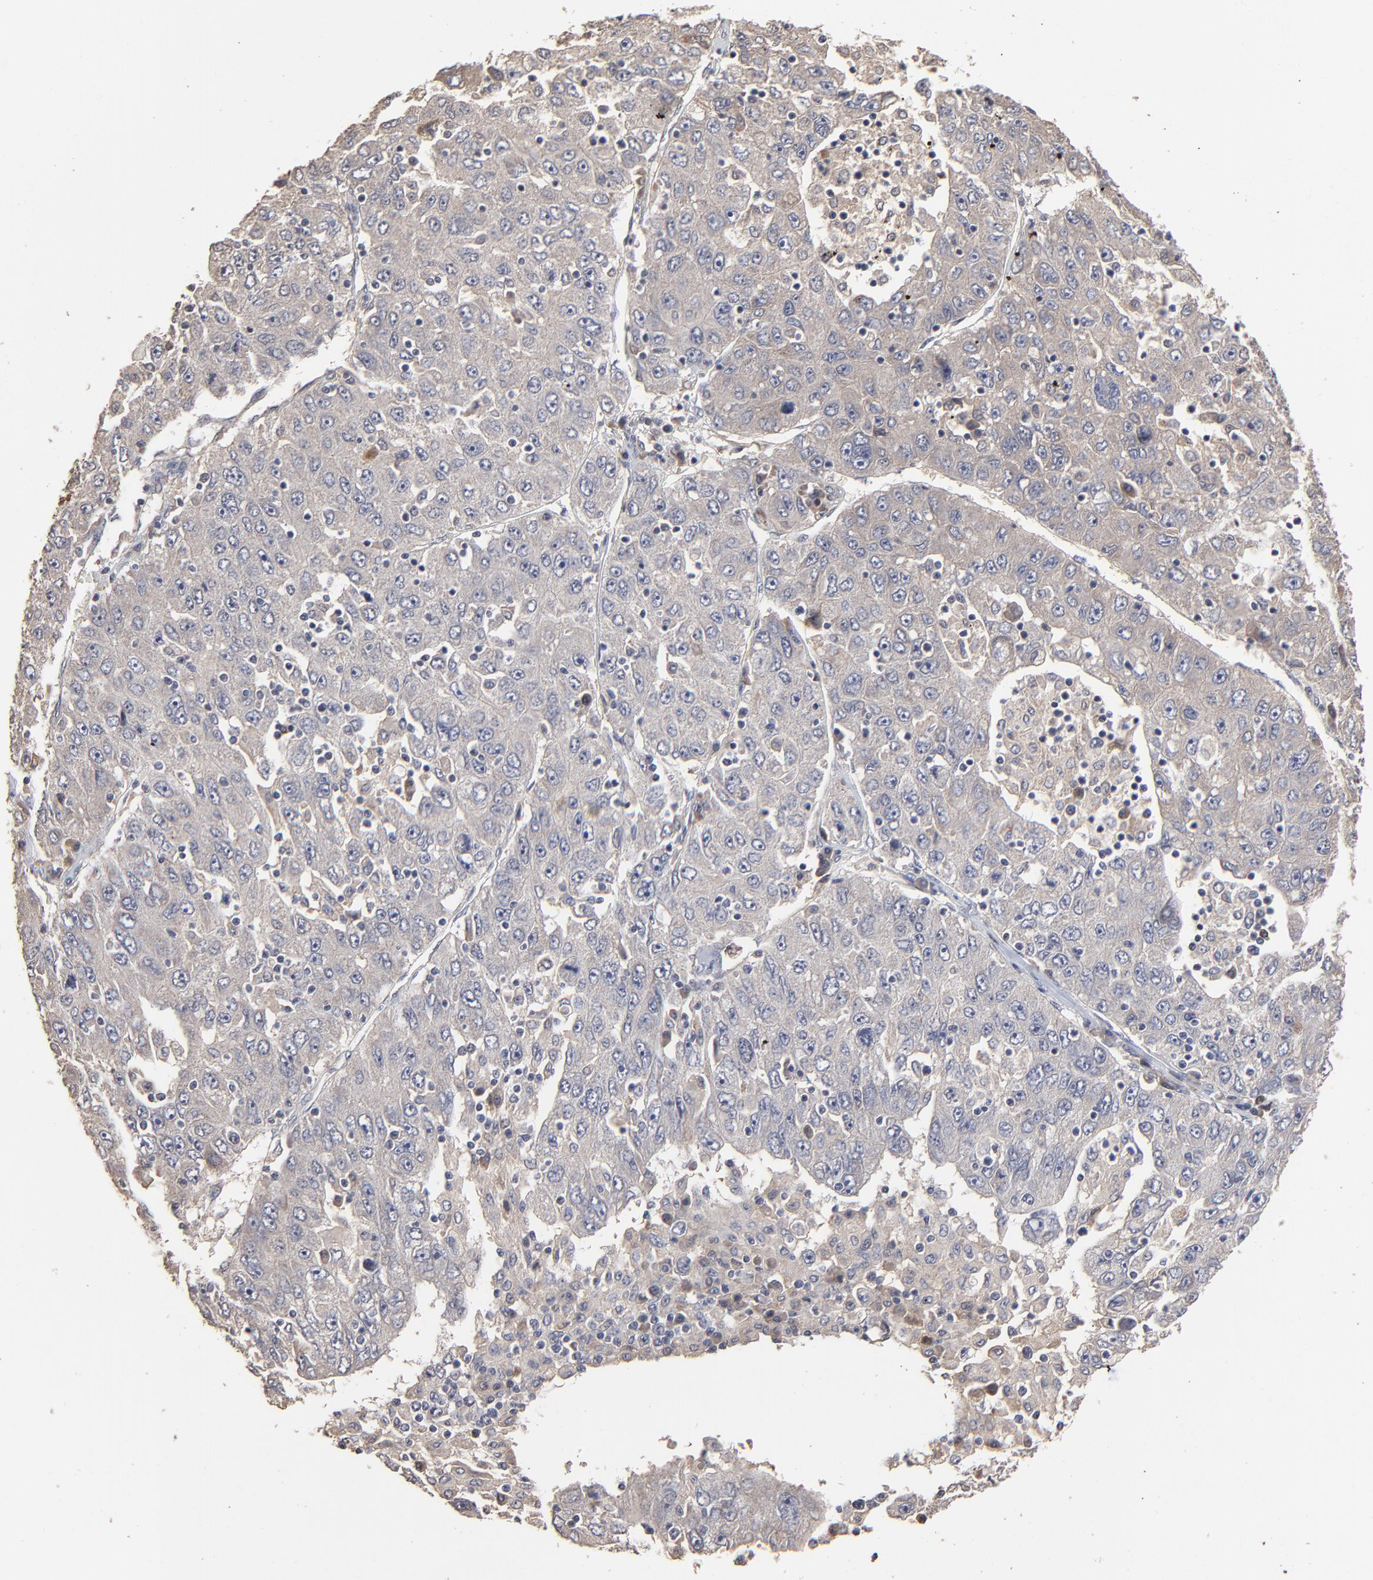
{"staining": {"intensity": "weak", "quantity": ">75%", "location": "cytoplasmic/membranous"}, "tissue": "liver cancer", "cell_type": "Tumor cells", "image_type": "cancer", "snomed": [{"axis": "morphology", "description": "Carcinoma, Hepatocellular, NOS"}, {"axis": "topography", "description": "Liver"}], "caption": "The histopathology image exhibits staining of liver cancer (hepatocellular carcinoma), revealing weak cytoplasmic/membranous protein expression (brown color) within tumor cells.", "gene": "VPREB3", "patient": {"sex": "male", "age": 49}}